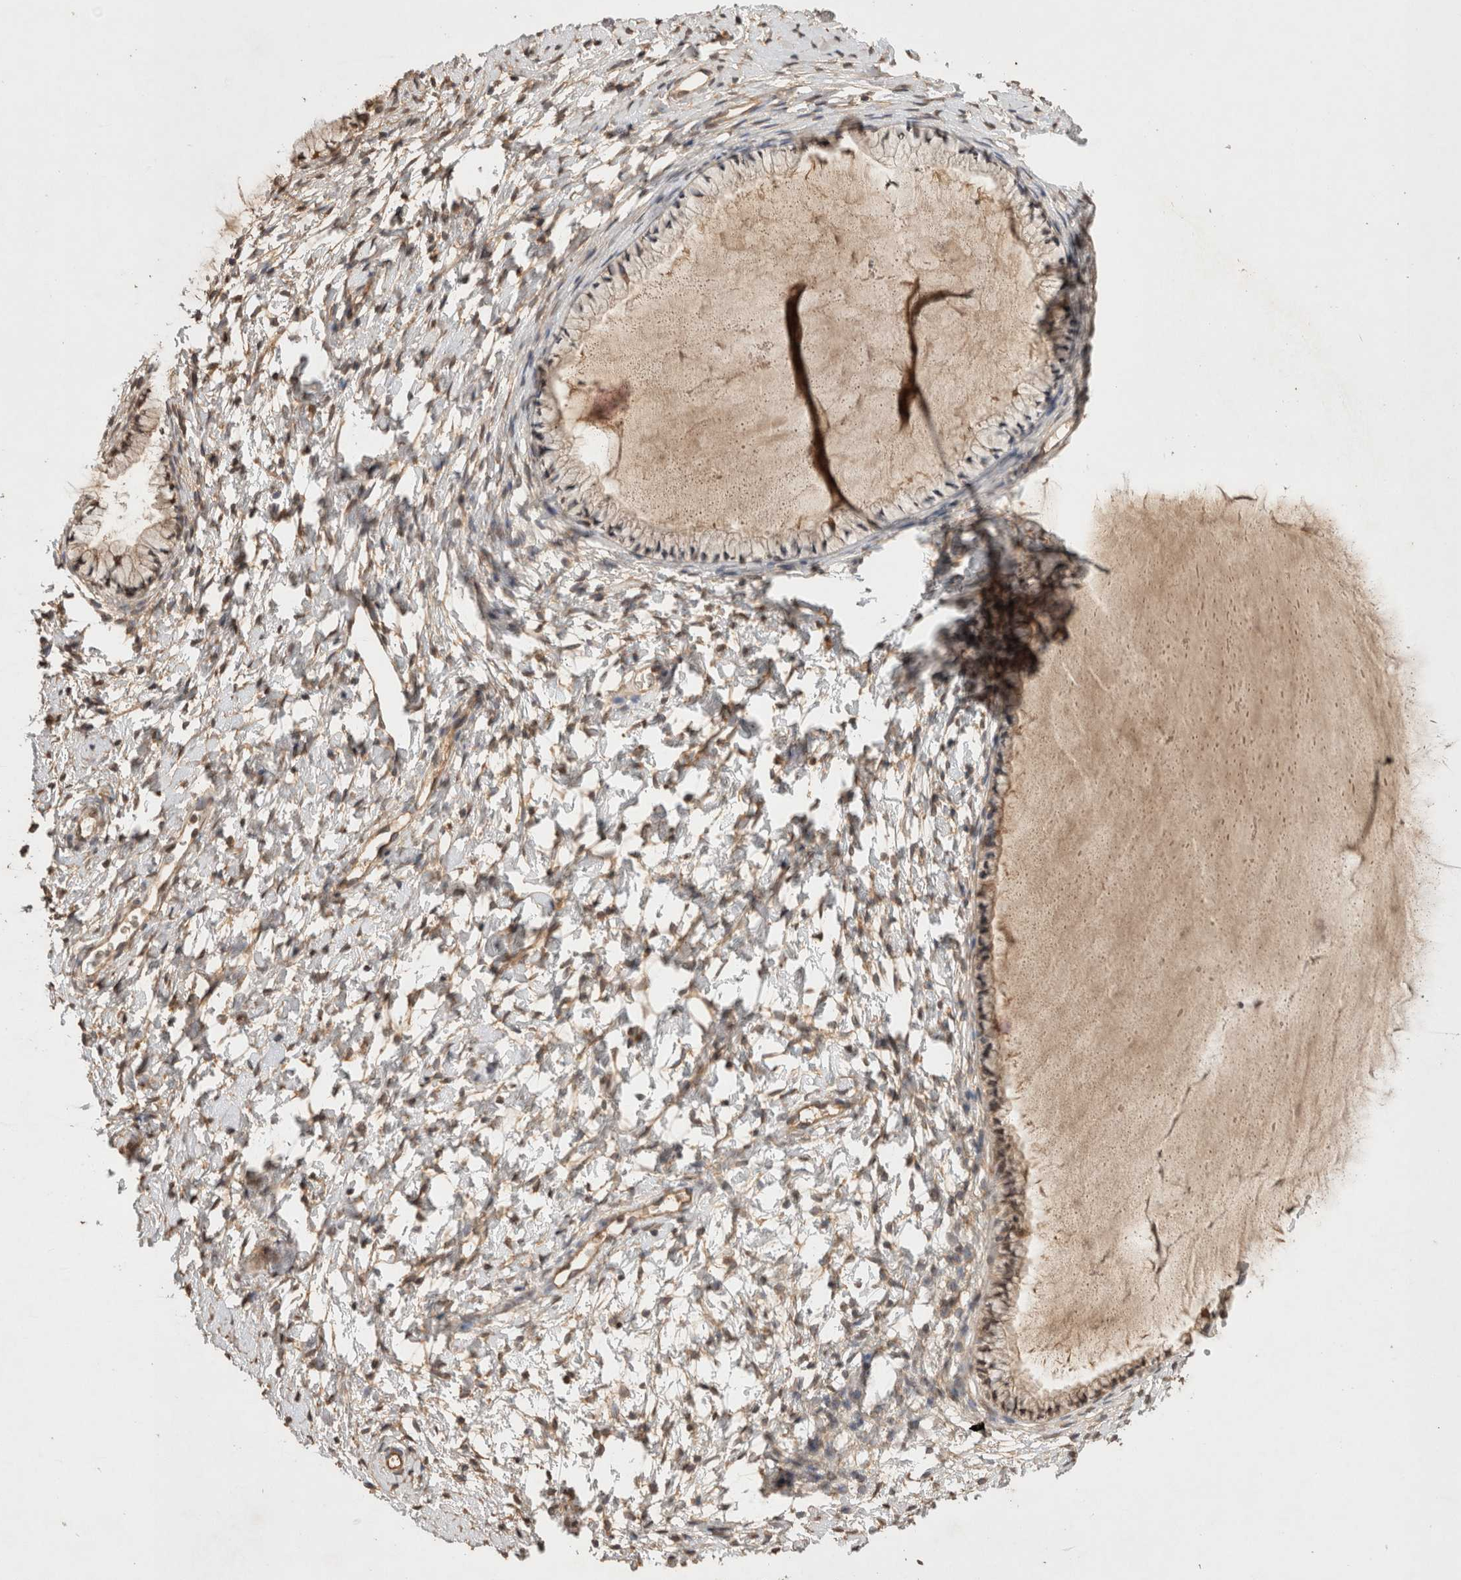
{"staining": {"intensity": "weak", "quantity": "25%-75%", "location": "cytoplasmic/membranous"}, "tissue": "cervix", "cell_type": "Glandular cells", "image_type": "normal", "snomed": [{"axis": "morphology", "description": "Normal tissue, NOS"}, {"axis": "topography", "description": "Cervix"}], "caption": "Human cervix stained with a brown dye demonstrates weak cytoplasmic/membranous positive positivity in about 25%-75% of glandular cells.", "gene": "PRMT3", "patient": {"sex": "female", "age": 72}}